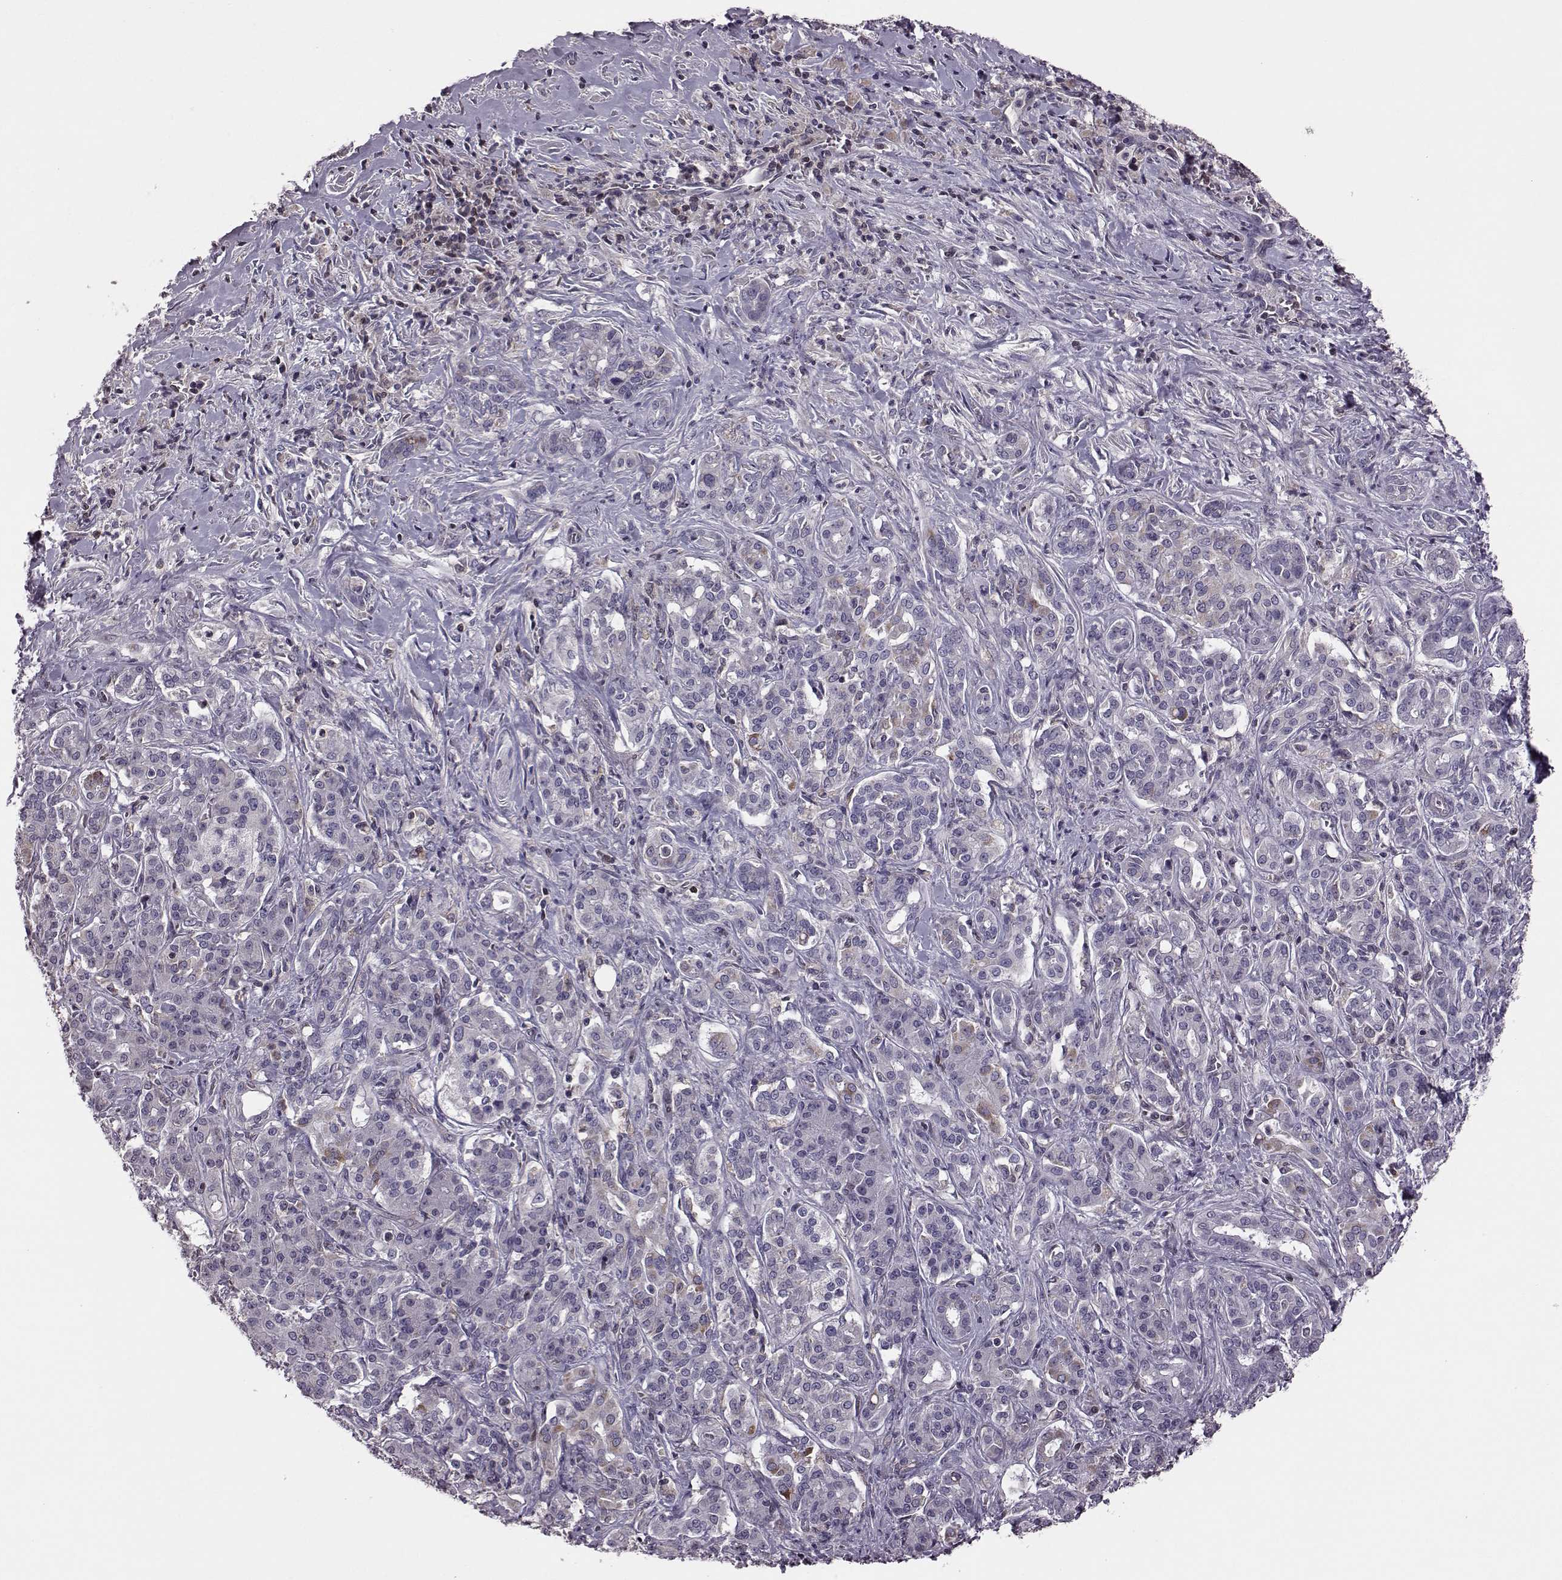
{"staining": {"intensity": "negative", "quantity": "none", "location": "none"}, "tissue": "pancreatic cancer", "cell_type": "Tumor cells", "image_type": "cancer", "snomed": [{"axis": "morphology", "description": "Normal tissue, NOS"}, {"axis": "morphology", "description": "Inflammation, NOS"}, {"axis": "morphology", "description": "Adenocarcinoma, NOS"}, {"axis": "topography", "description": "Pancreas"}], "caption": "A high-resolution micrograph shows IHC staining of adenocarcinoma (pancreatic), which displays no significant staining in tumor cells.", "gene": "CDC42SE1", "patient": {"sex": "male", "age": 57}}